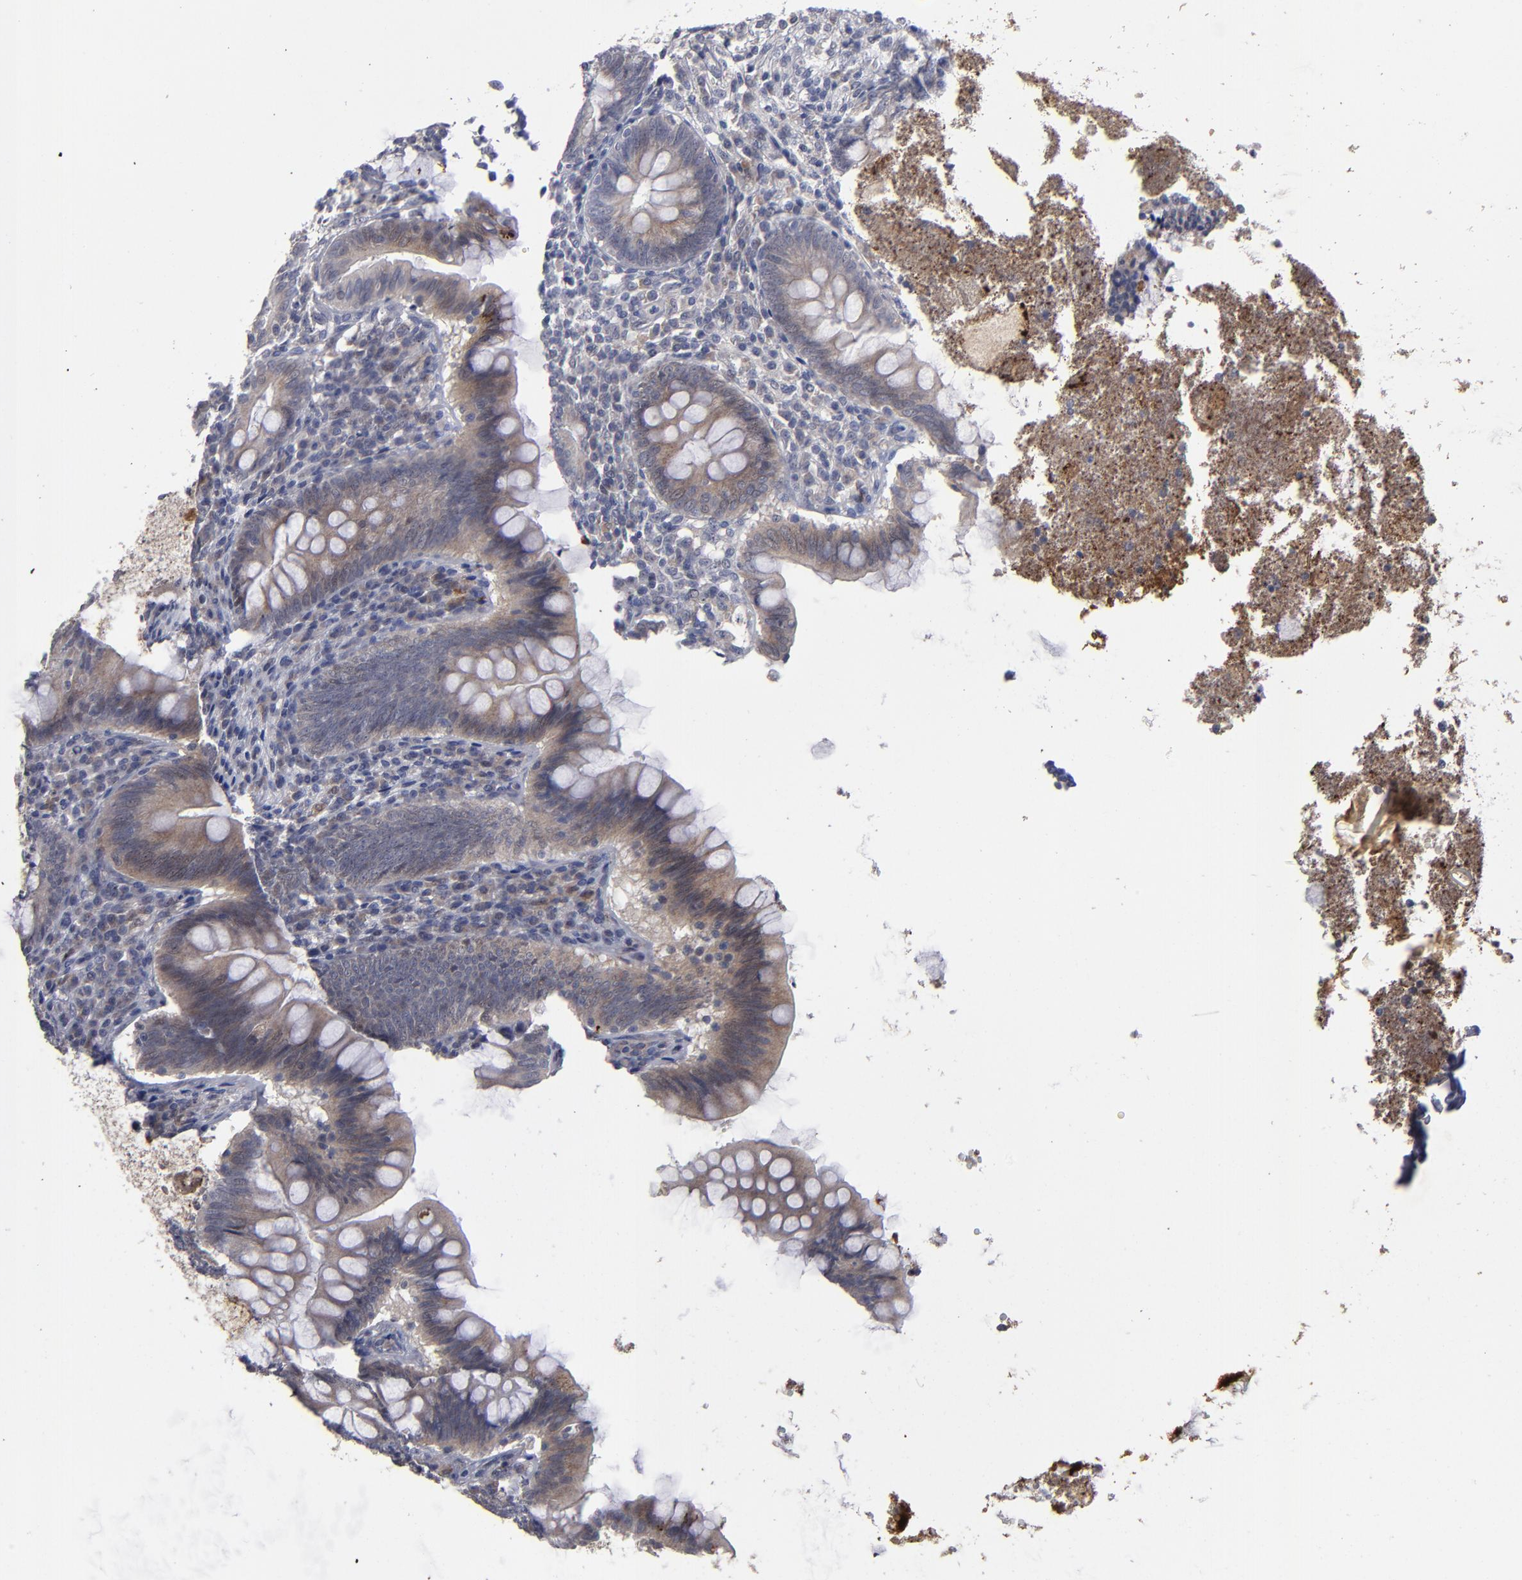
{"staining": {"intensity": "moderate", "quantity": ">75%", "location": "cytoplasmic/membranous"}, "tissue": "appendix", "cell_type": "Glandular cells", "image_type": "normal", "snomed": [{"axis": "morphology", "description": "Normal tissue, NOS"}, {"axis": "topography", "description": "Appendix"}], "caption": "Protein analysis of unremarkable appendix displays moderate cytoplasmic/membranous expression in approximately >75% of glandular cells.", "gene": "EXD2", "patient": {"sex": "female", "age": 66}}